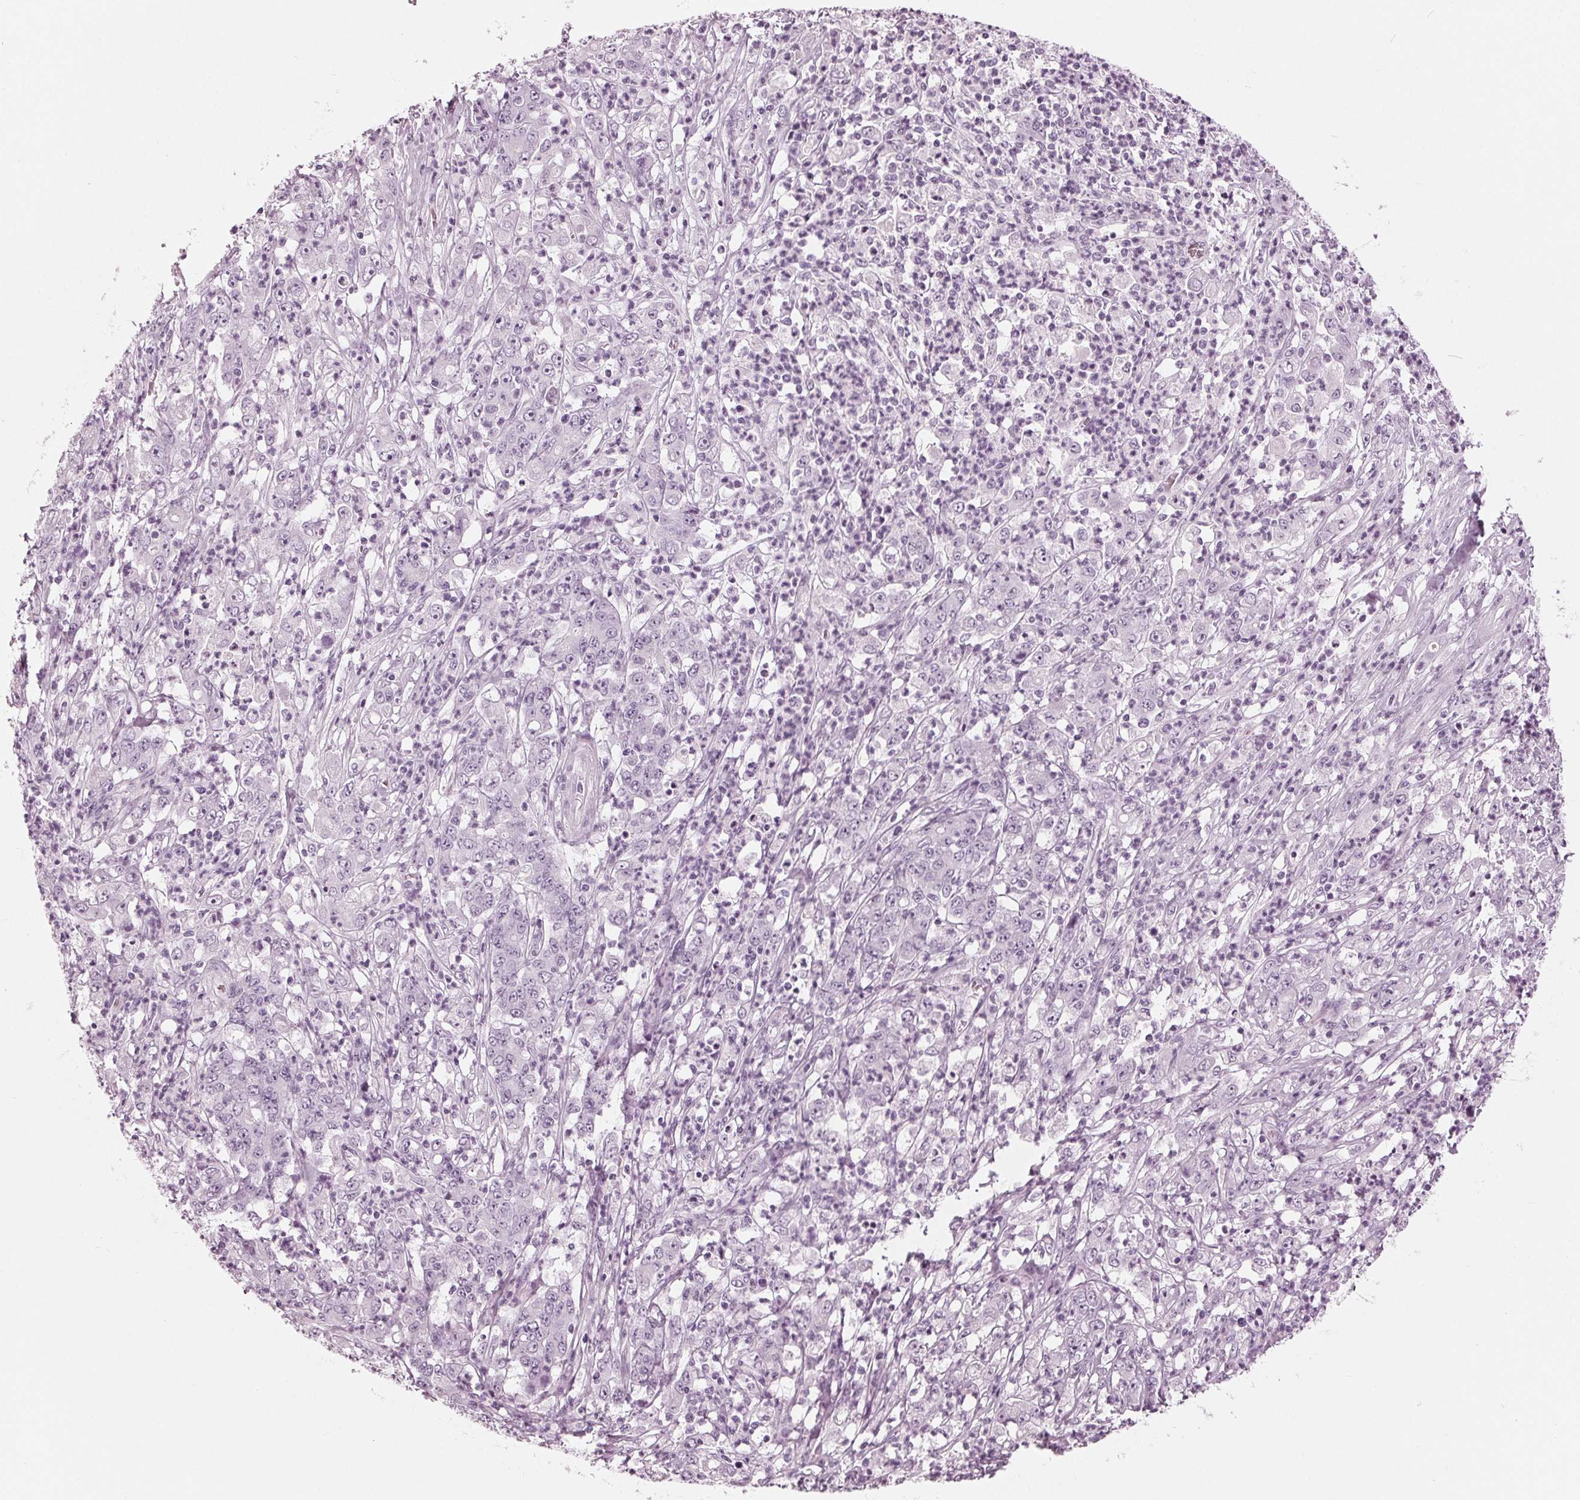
{"staining": {"intensity": "negative", "quantity": "none", "location": "none"}, "tissue": "stomach cancer", "cell_type": "Tumor cells", "image_type": "cancer", "snomed": [{"axis": "morphology", "description": "Adenocarcinoma, NOS"}, {"axis": "topography", "description": "Stomach, lower"}], "caption": "Immunohistochemistry photomicrograph of stomach cancer (adenocarcinoma) stained for a protein (brown), which exhibits no expression in tumor cells.", "gene": "KRT28", "patient": {"sex": "female", "age": 71}}